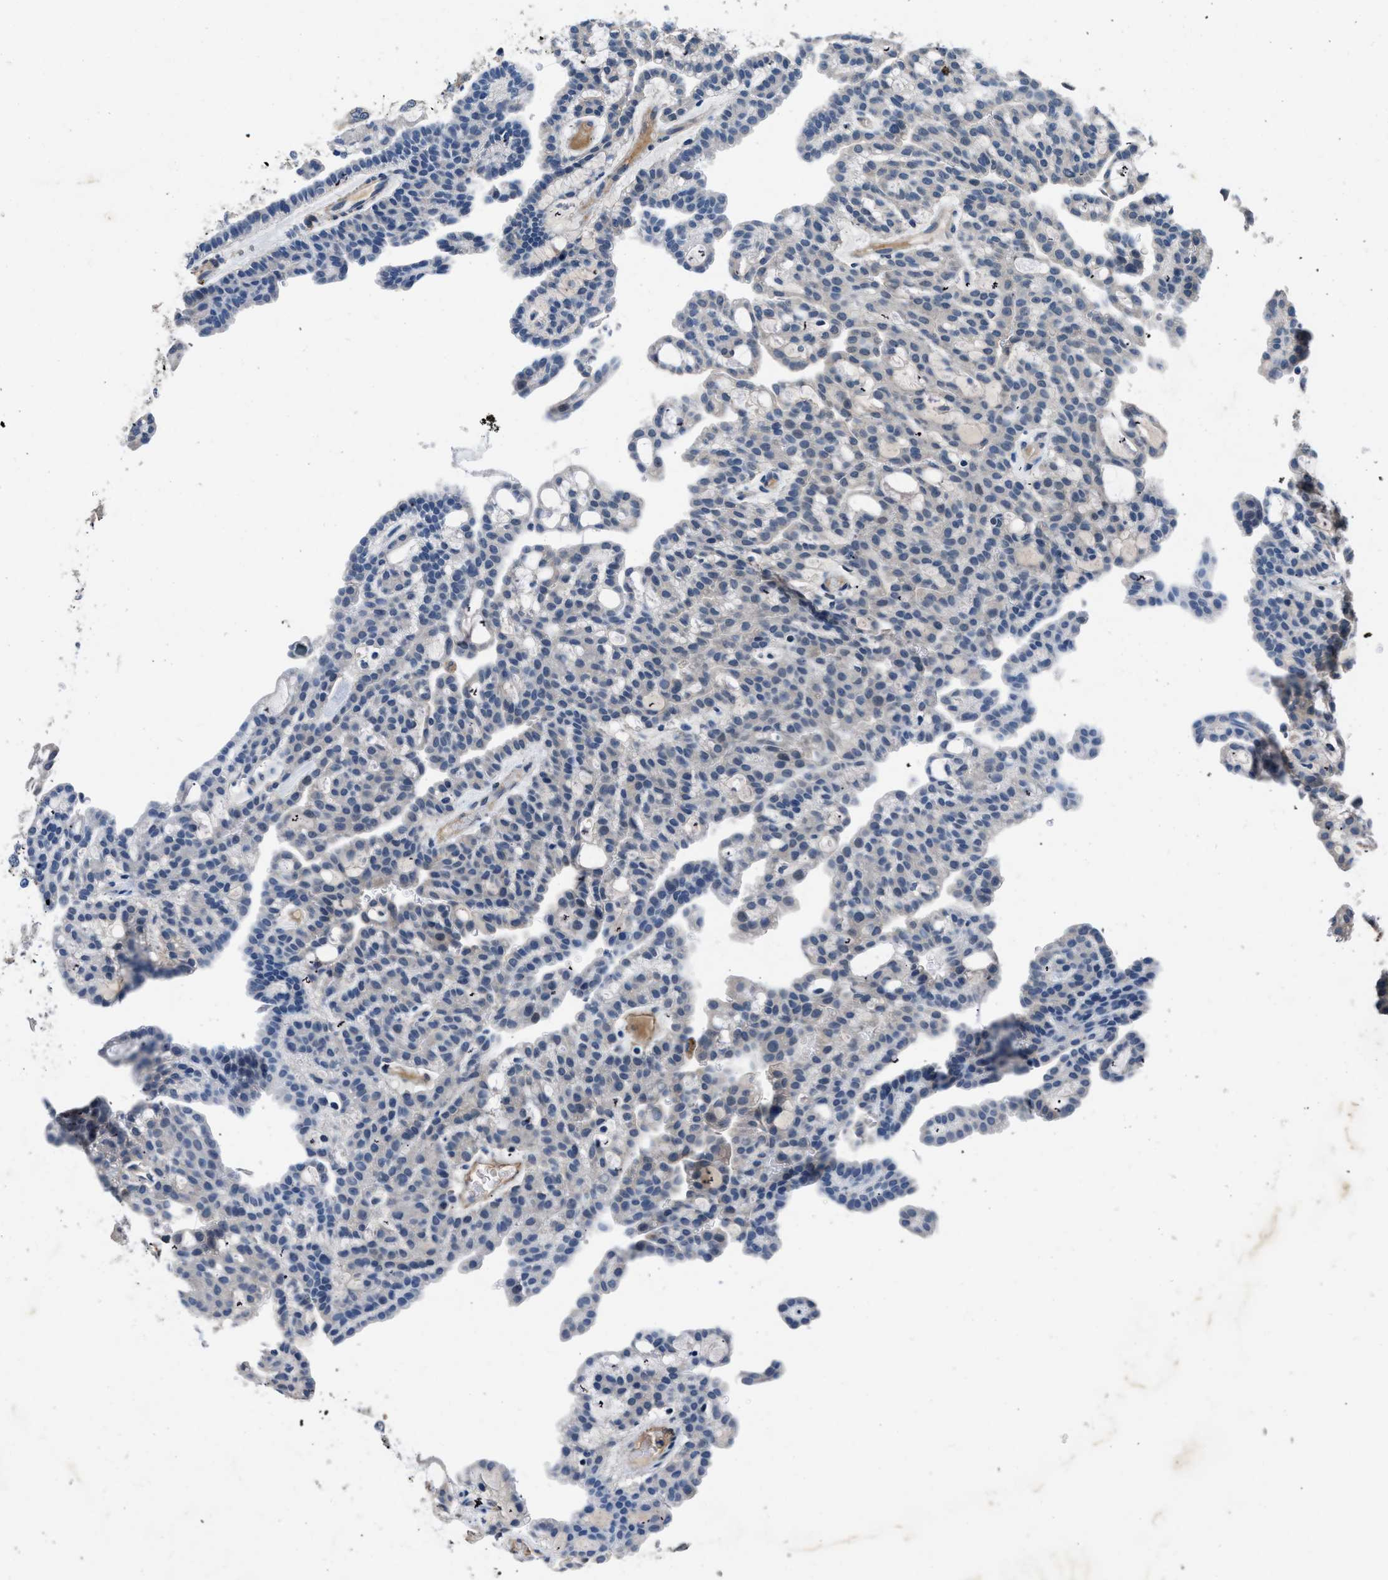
{"staining": {"intensity": "negative", "quantity": "none", "location": "none"}, "tissue": "renal cancer", "cell_type": "Tumor cells", "image_type": "cancer", "snomed": [{"axis": "morphology", "description": "Adenocarcinoma, NOS"}, {"axis": "topography", "description": "Kidney"}], "caption": "A high-resolution image shows IHC staining of adenocarcinoma (renal), which demonstrates no significant positivity in tumor cells. (Stains: DAB (3,3'-diaminobenzidine) immunohistochemistry with hematoxylin counter stain, Microscopy: brightfield microscopy at high magnification).", "gene": "LANCL2", "patient": {"sex": "male", "age": 63}}